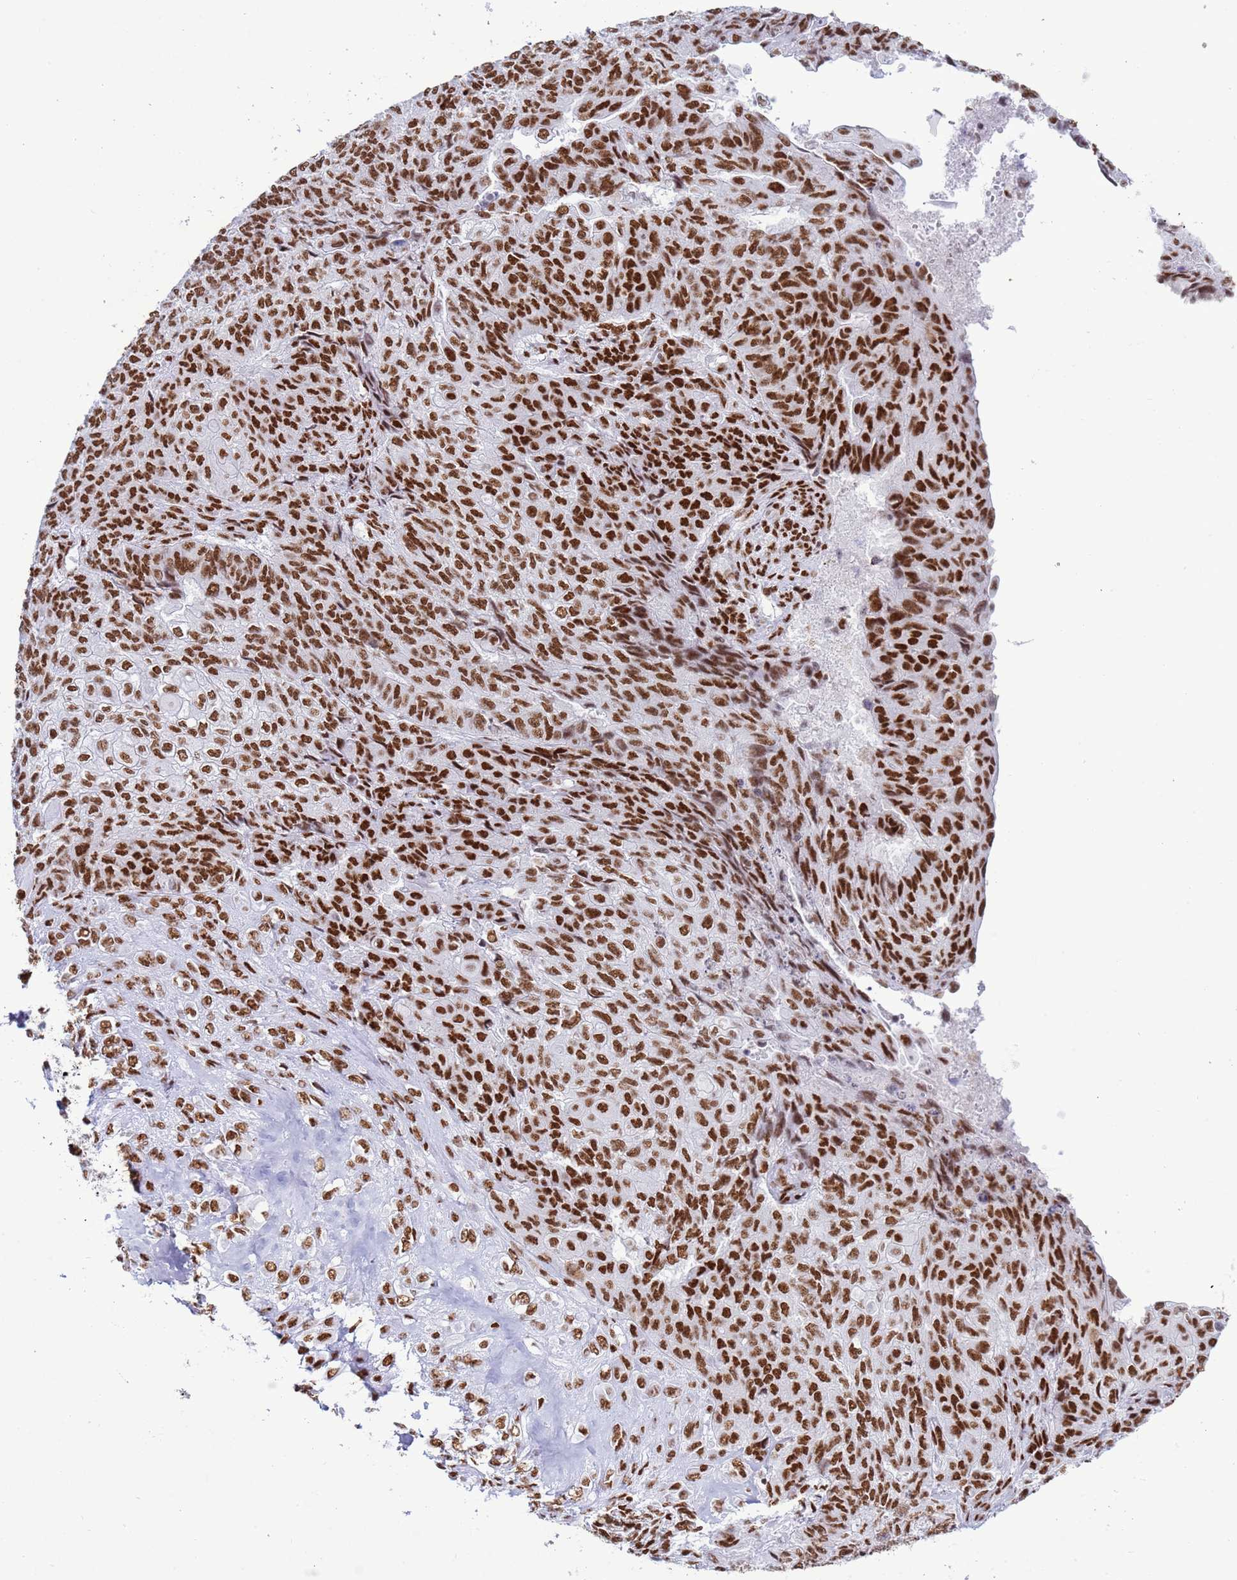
{"staining": {"intensity": "moderate", "quantity": ">75%", "location": "nuclear"}, "tissue": "endometrial cancer", "cell_type": "Tumor cells", "image_type": "cancer", "snomed": [{"axis": "morphology", "description": "Adenocarcinoma, NOS"}, {"axis": "topography", "description": "Endometrium"}], "caption": "Immunohistochemical staining of human adenocarcinoma (endometrial) exhibits moderate nuclear protein staining in approximately >75% of tumor cells.", "gene": "RALY", "patient": {"sex": "female", "age": 32}}